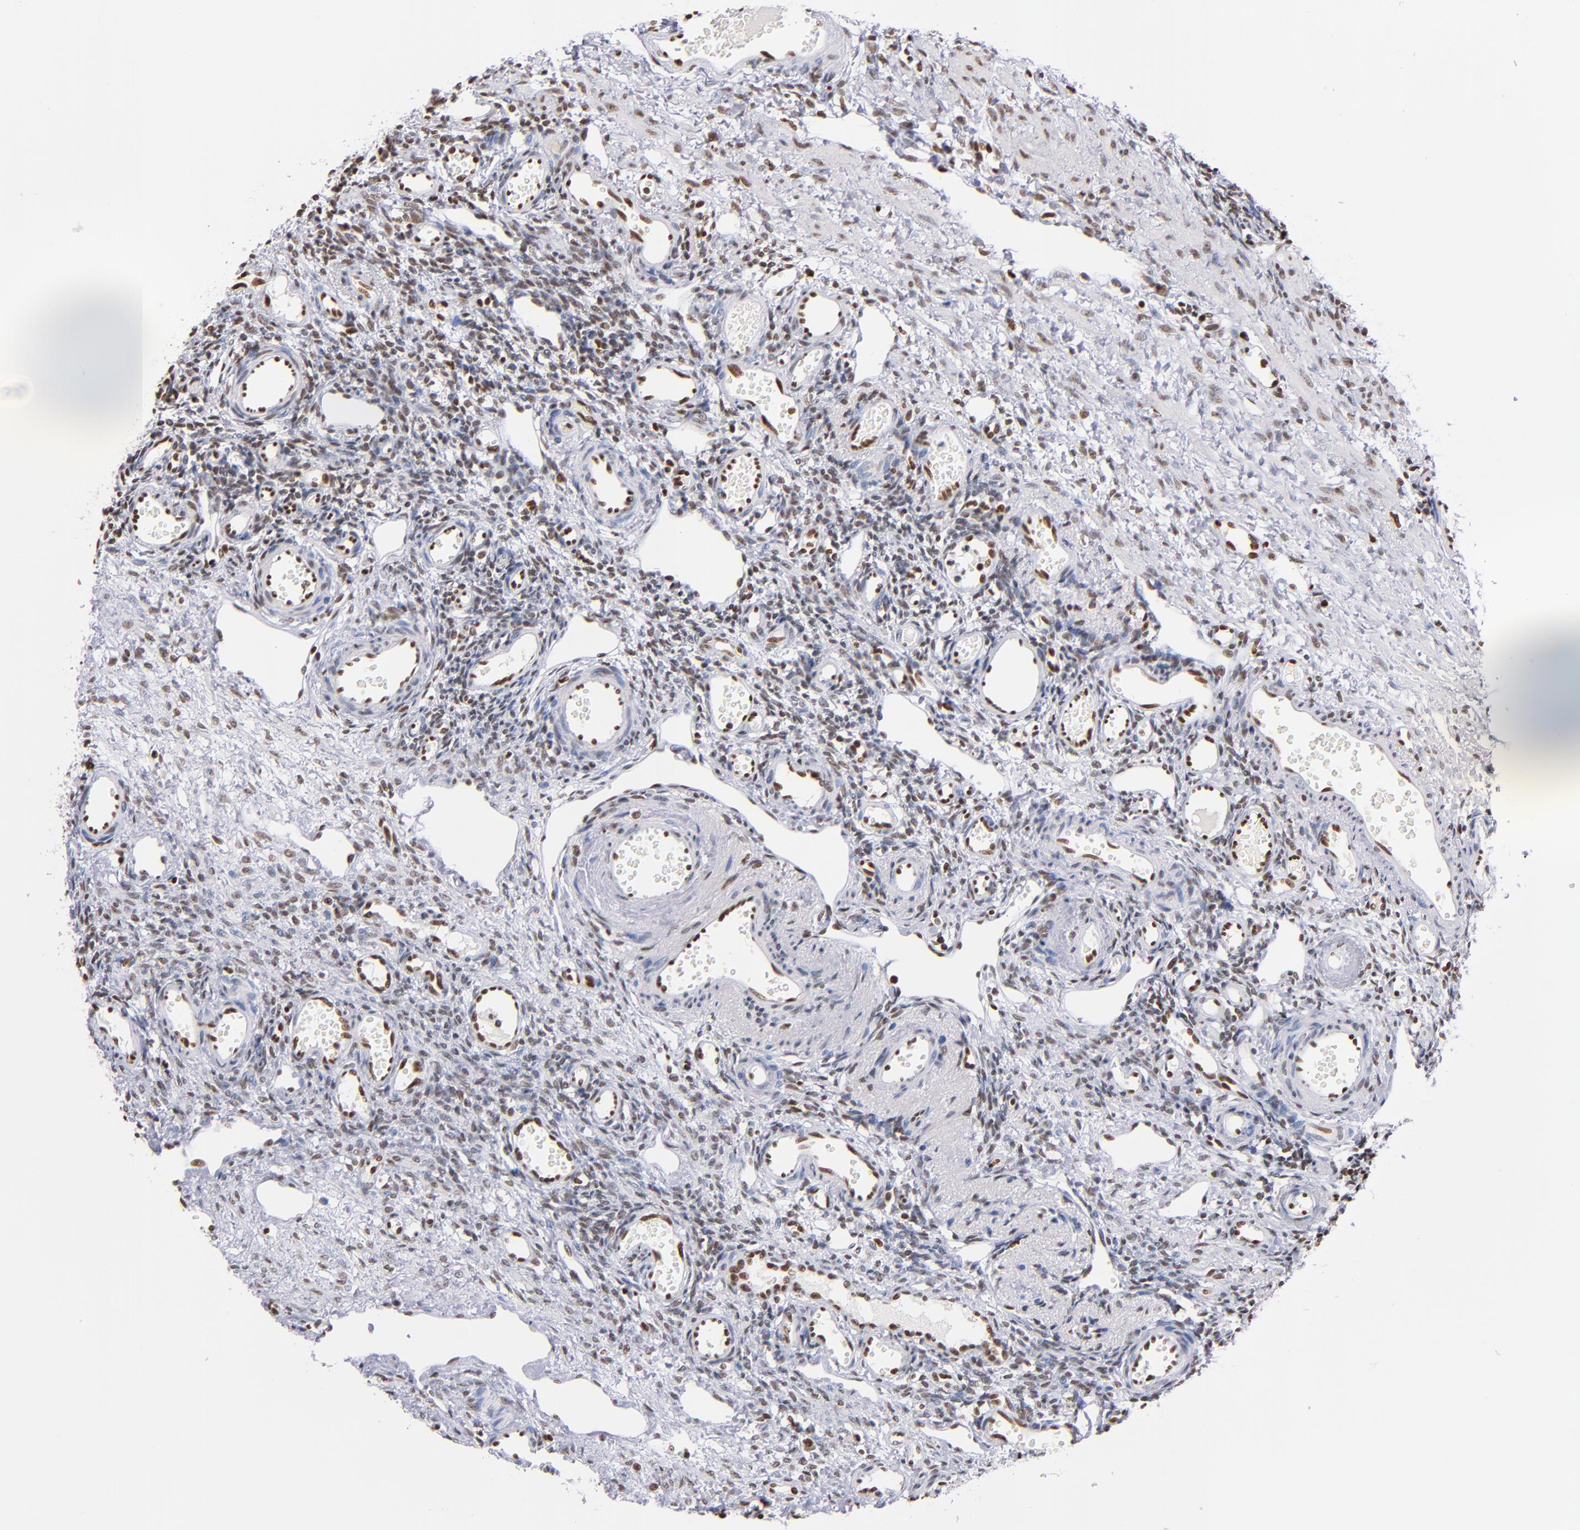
{"staining": {"intensity": "moderate", "quantity": ">75%", "location": "nuclear"}, "tissue": "ovary", "cell_type": "Follicle cells", "image_type": "normal", "snomed": [{"axis": "morphology", "description": "Normal tissue, NOS"}, {"axis": "topography", "description": "Ovary"}], "caption": "An IHC photomicrograph of unremarkable tissue is shown. Protein staining in brown shows moderate nuclear positivity in ovary within follicle cells.", "gene": "IFI16", "patient": {"sex": "female", "age": 33}}